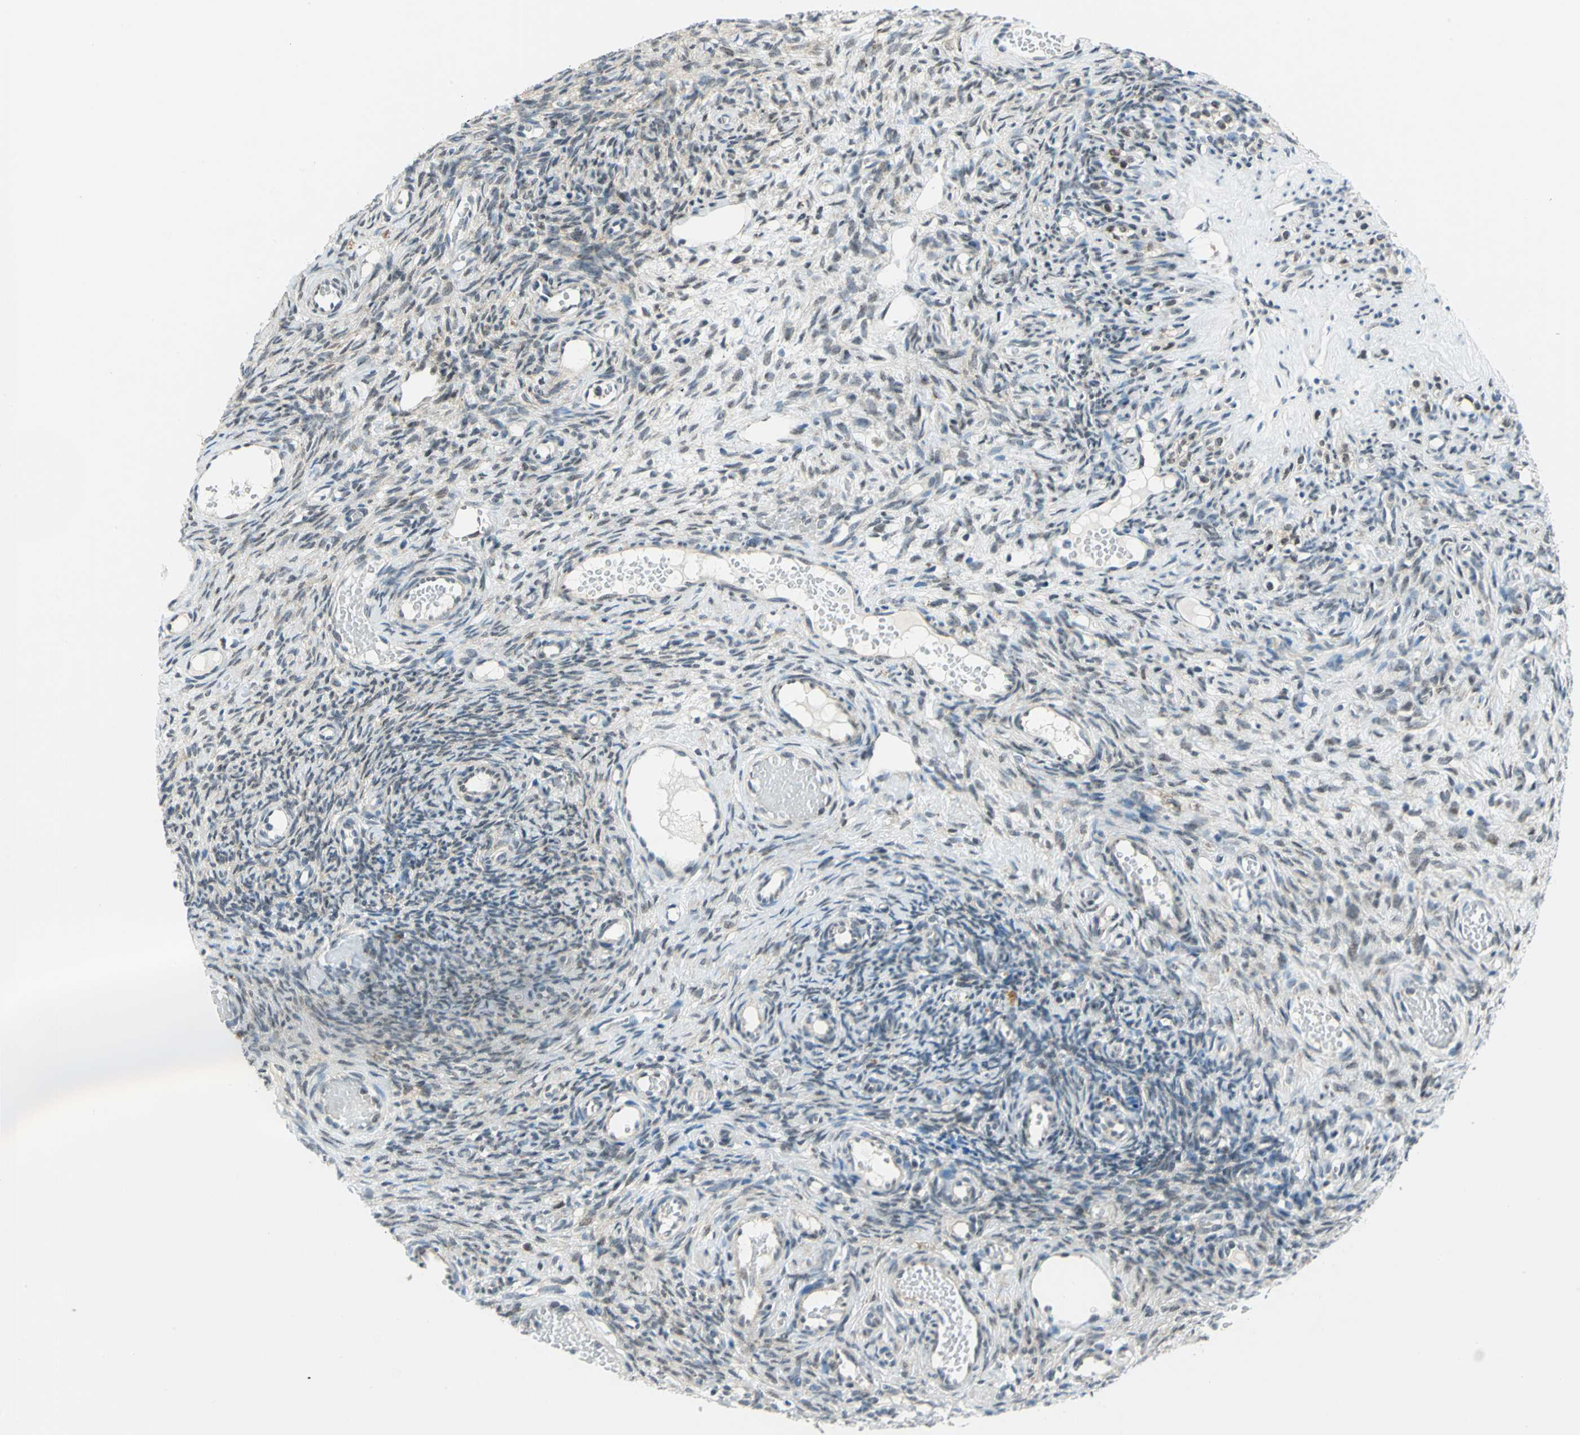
{"staining": {"intensity": "negative", "quantity": "none", "location": "none"}, "tissue": "ovary", "cell_type": "Follicle cells", "image_type": "normal", "snomed": [{"axis": "morphology", "description": "Normal tissue, NOS"}, {"axis": "topography", "description": "Ovary"}], "caption": "Immunohistochemistry (IHC) of unremarkable human ovary shows no staining in follicle cells.", "gene": "PIN1", "patient": {"sex": "female", "age": 35}}